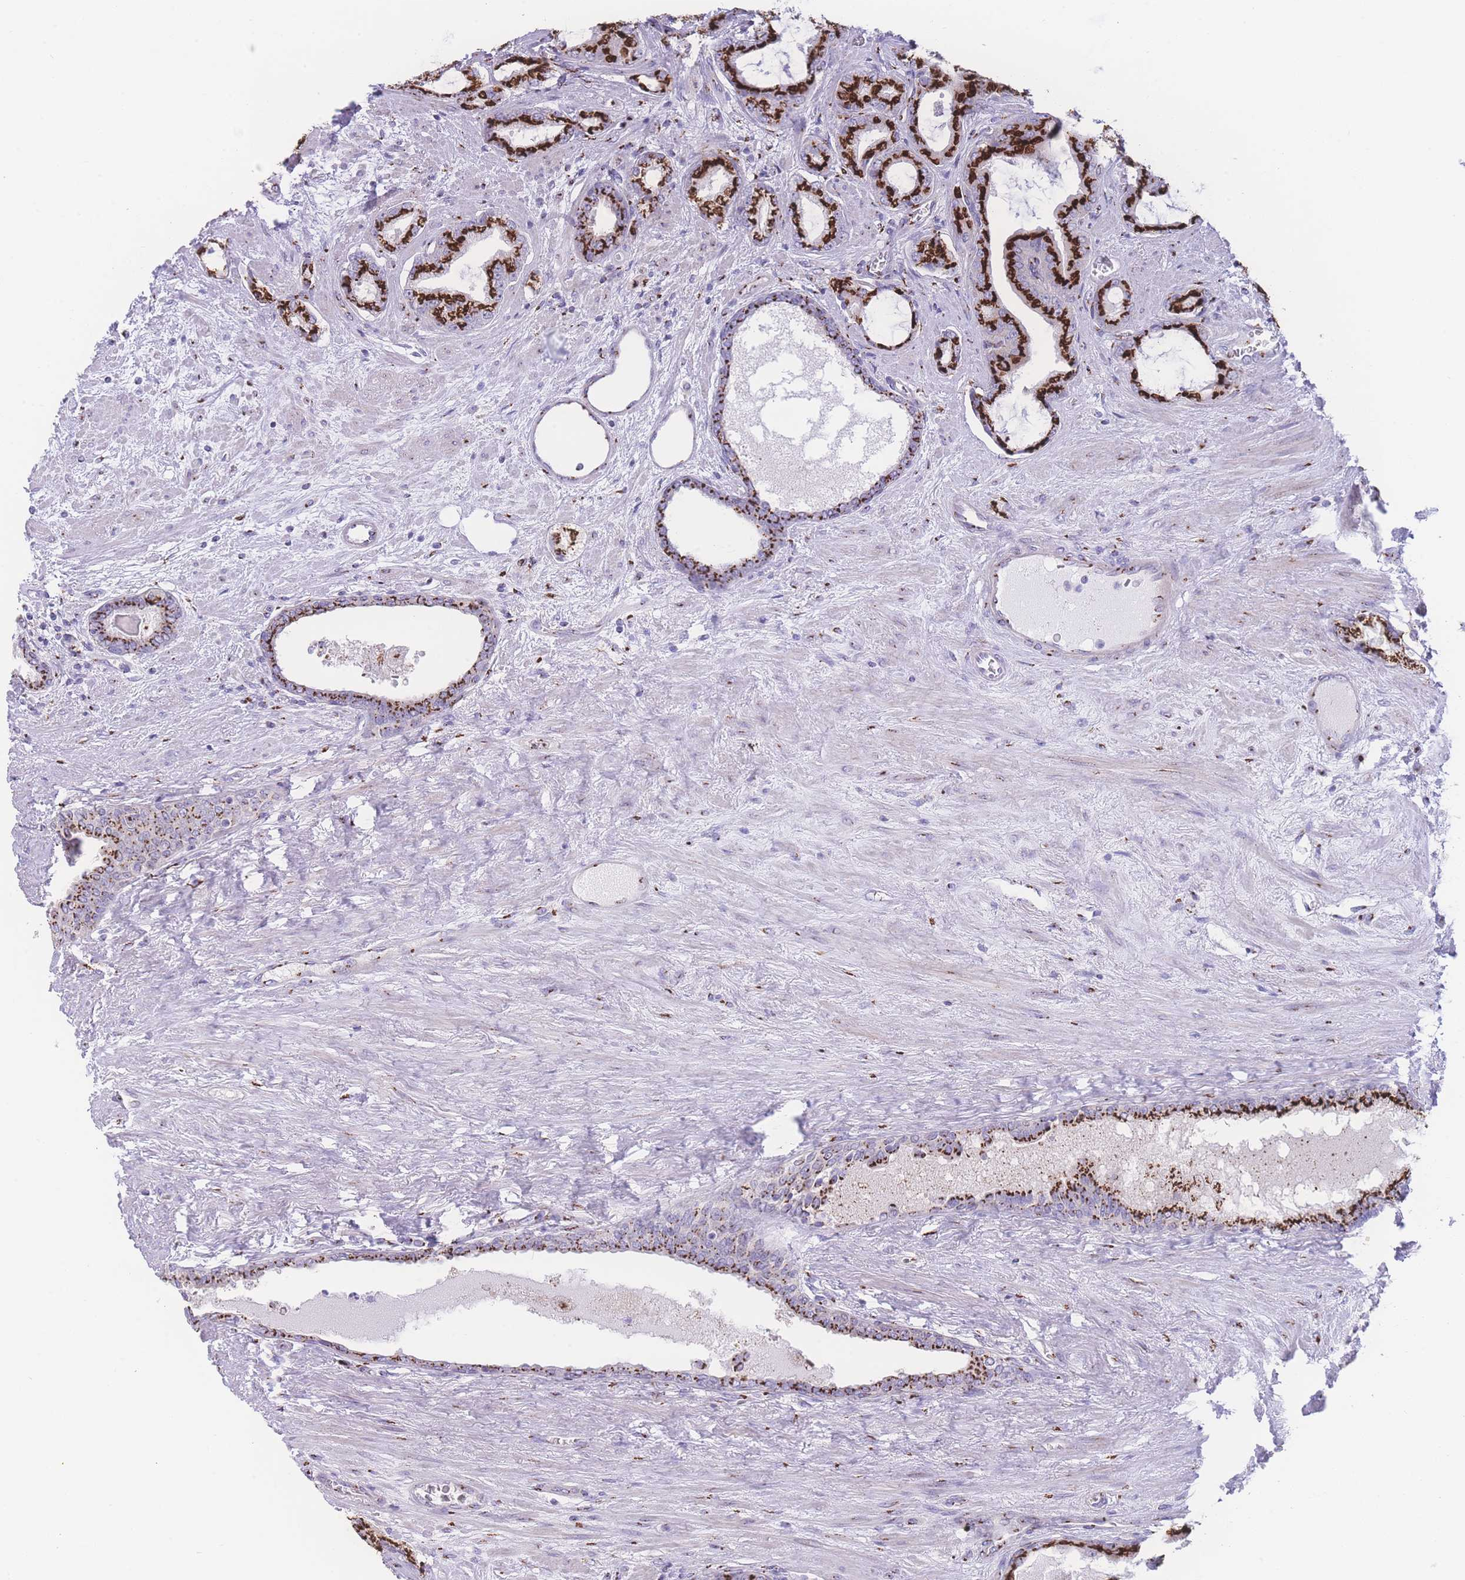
{"staining": {"intensity": "strong", "quantity": ">75%", "location": "cytoplasmic/membranous"}, "tissue": "prostate cancer", "cell_type": "Tumor cells", "image_type": "cancer", "snomed": [{"axis": "morphology", "description": "Adenocarcinoma, High grade"}, {"axis": "topography", "description": "Prostate"}], "caption": "Tumor cells reveal strong cytoplasmic/membranous staining in about >75% of cells in prostate high-grade adenocarcinoma.", "gene": "GOLM2", "patient": {"sex": "male", "age": 68}}